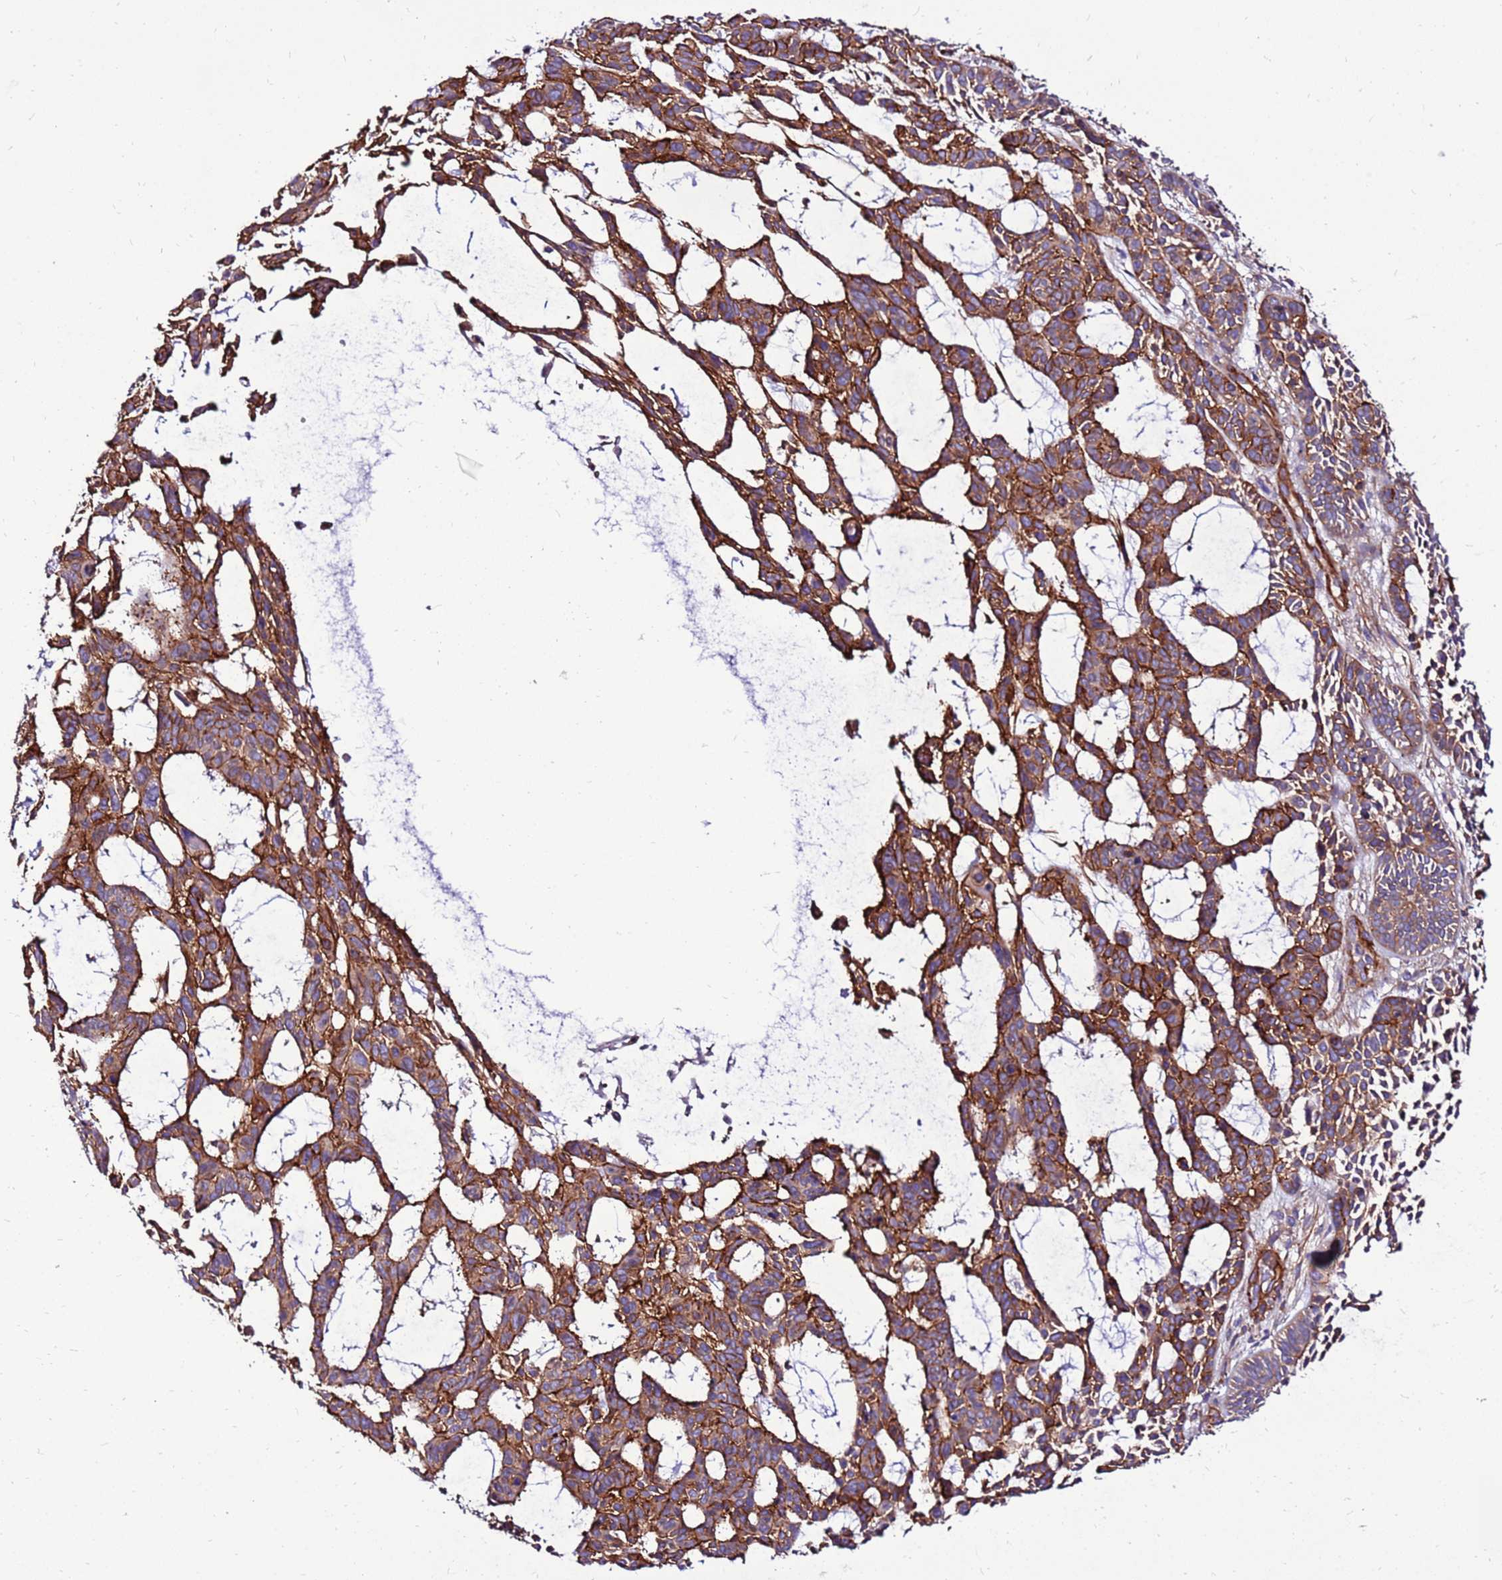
{"staining": {"intensity": "moderate", "quantity": ">75%", "location": "cytoplasmic/membranous"}, "tissue": "skin cancer", "cell_type": "Tumor cells", "image_type": "cancer", "snomed": [{"axis": "morphology", "description": "Basal cell carcinoma"}, {"axis": "topography", "description": "Skin"}], "caption": "IHC histopathology image of skin cancer (basal cell carcinoma) stained for a protein (brown), which displays medium levels of moderate cytoplasmic/membranous expression in about >75% of tumor cells.", "gene": "EI24", "patient": {"sex": "male", "age": 89}}